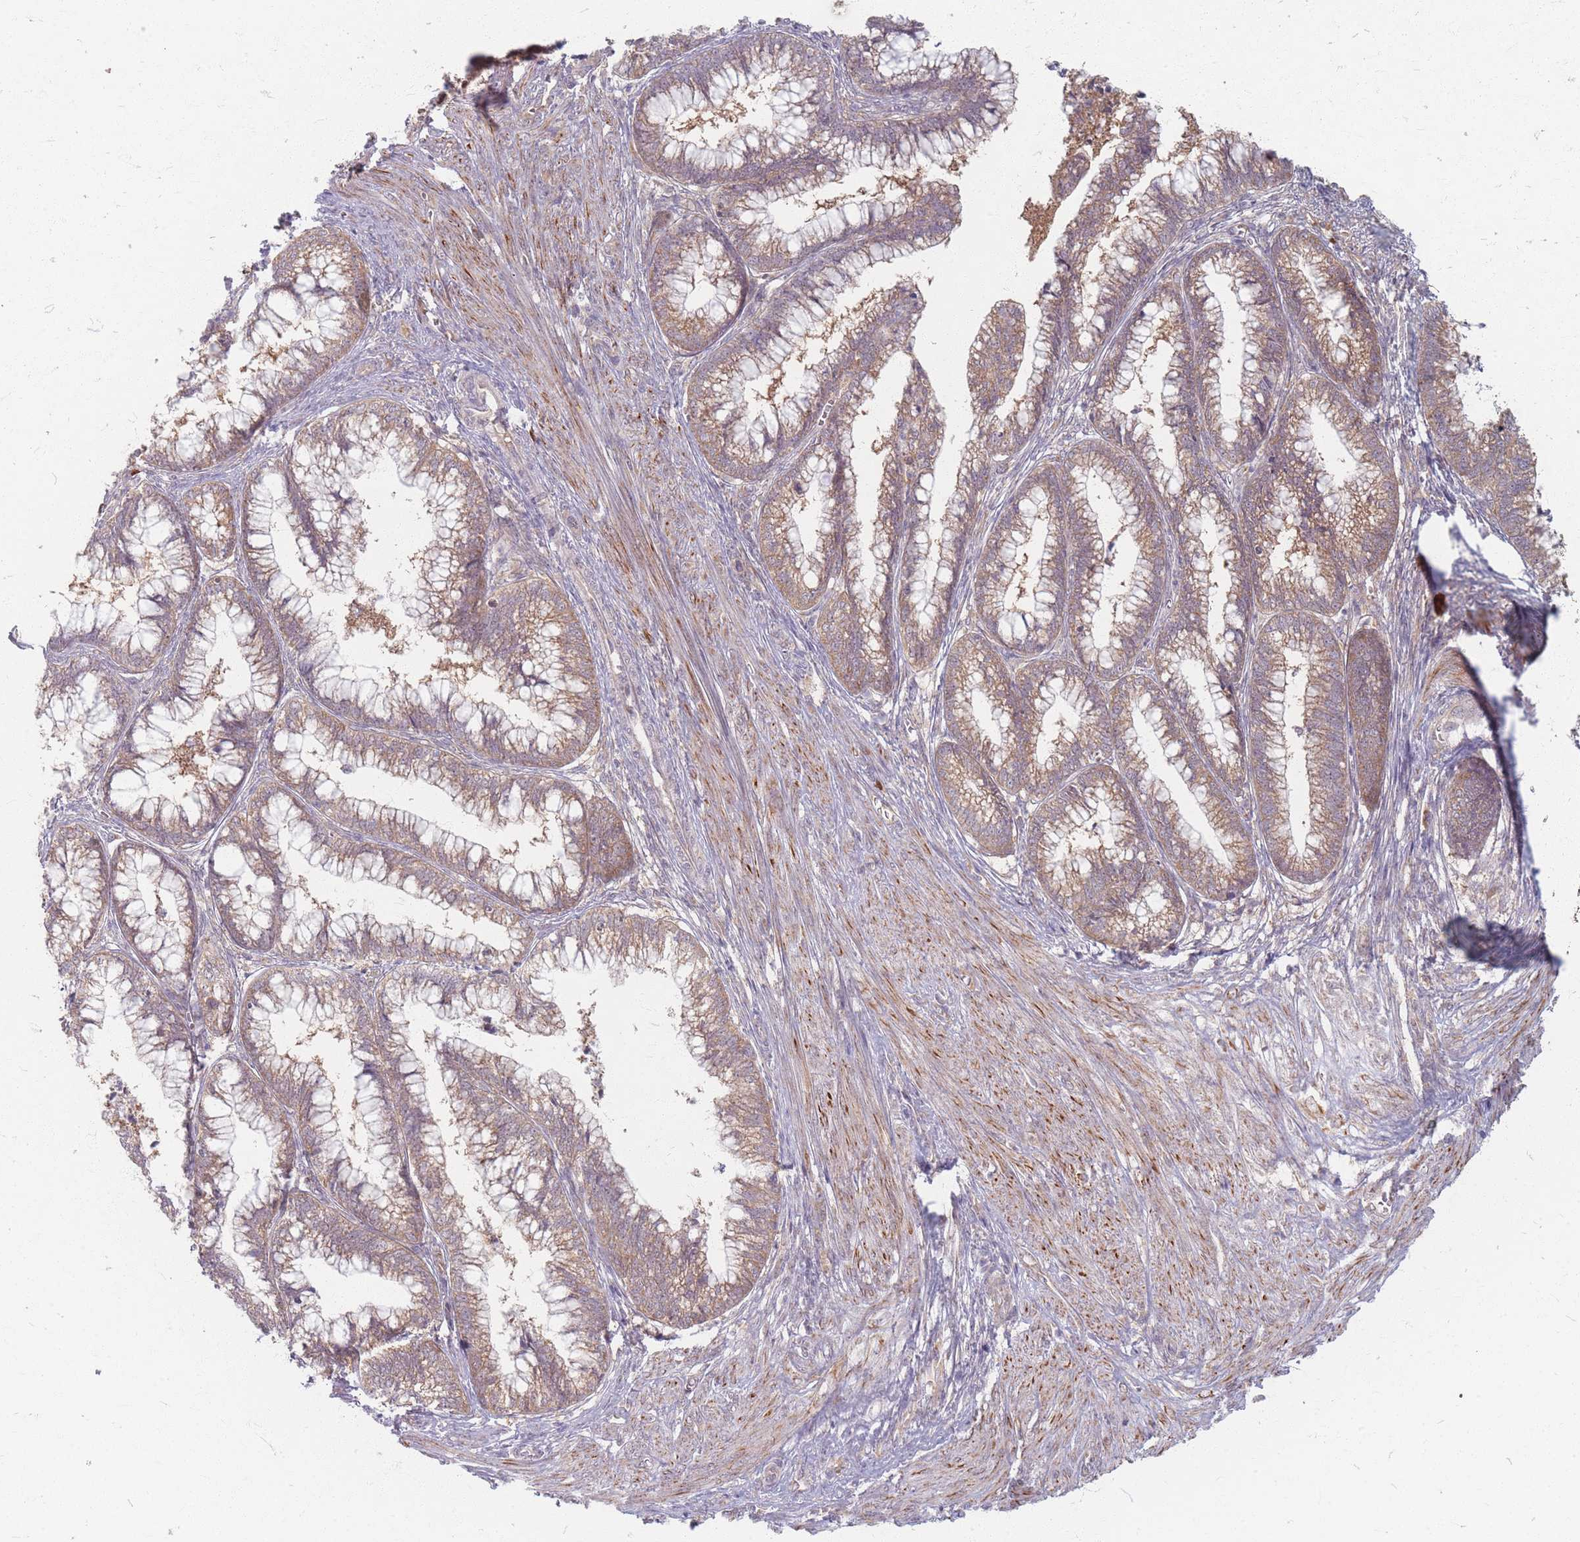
{"staining": {"intensity": "moderate", "quantity": ">75%", "location": "cytoplasmic/membranous"}, "tissue": "cervical cancer", "cell_type": "Tumor cells", "image_type": "cancer", "snomed": [{"axis": "morphology", "description": "Adenocarcinoma, NOS"}, {"axis": "topography", "description": "Cervix"}], "caption": "Cervical cancer stained with immunohistochemistry (IHC) displays moderate cytoplasmic/membranous expression in approximately >75% of tumor cells.", "gene": "SMIM14", "patient": {"sex": "female", "age": 44}}